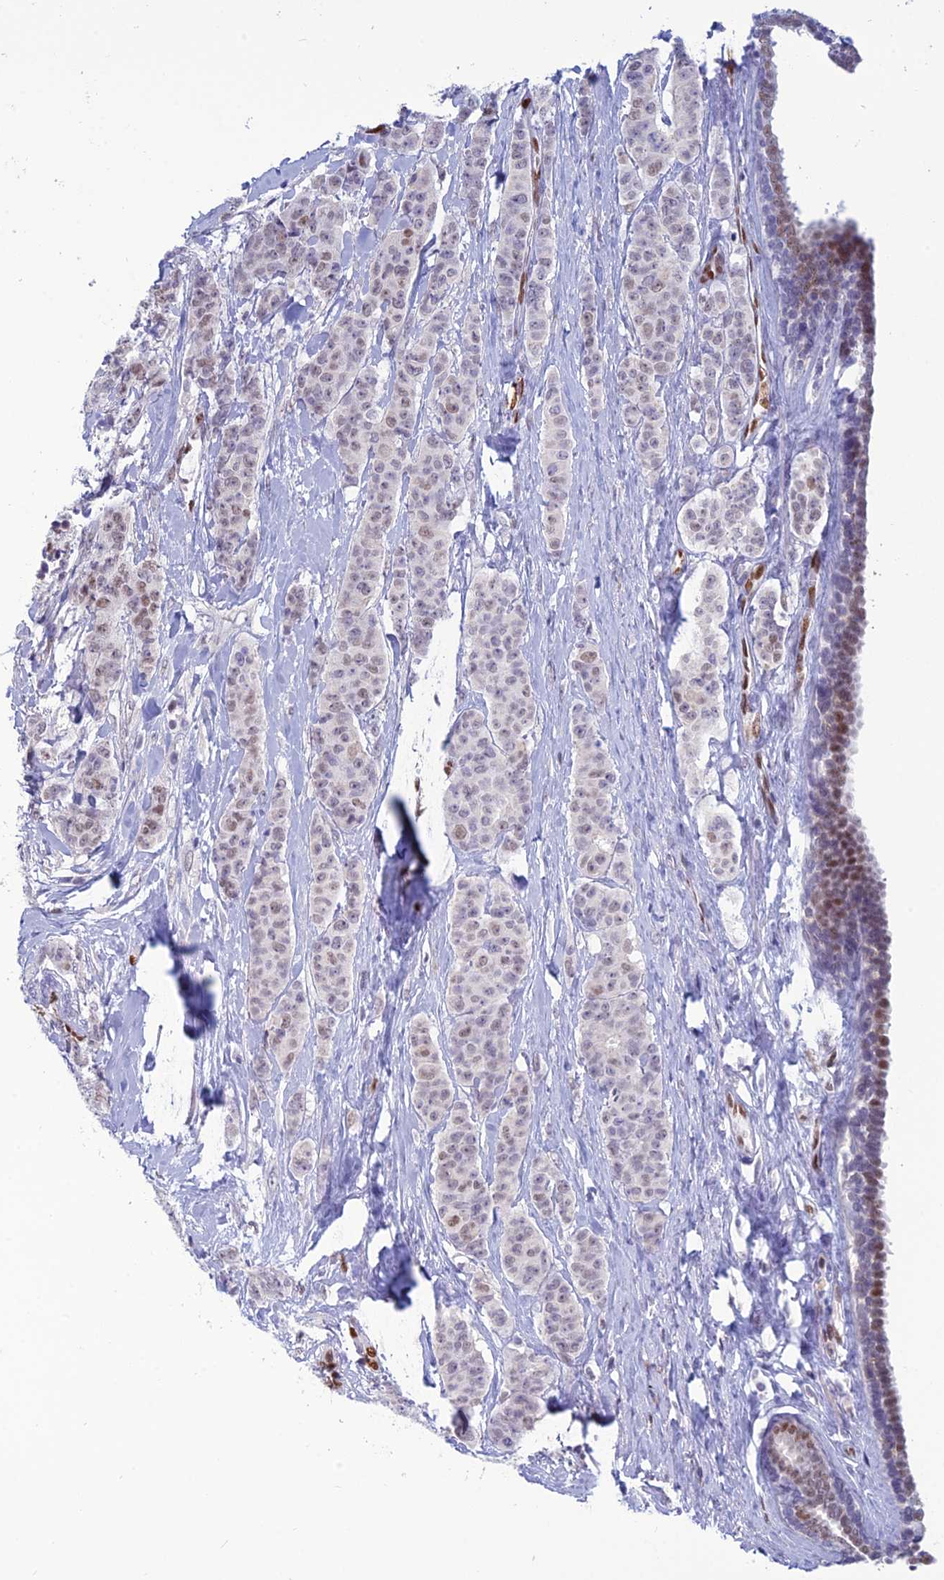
{"staining": {"intensity": "weak", "quantity": "<25%", "location": "nuclear"}, "tissue": "breast cancer", "cell_type": "Tumor cells", "image_type": "cancer", "snomed": [{"axis": "morphology", "description": "Duct carcinoma"}, {"axis": "topography", "description": "Breast"}], "caption": "Immunohistochemical staining of human invasive ductal carcinoma (breast) displays no significant staining in tumor cells.", "gene": "NOL4L", "patient": {"sex": "female", "age": 40}}